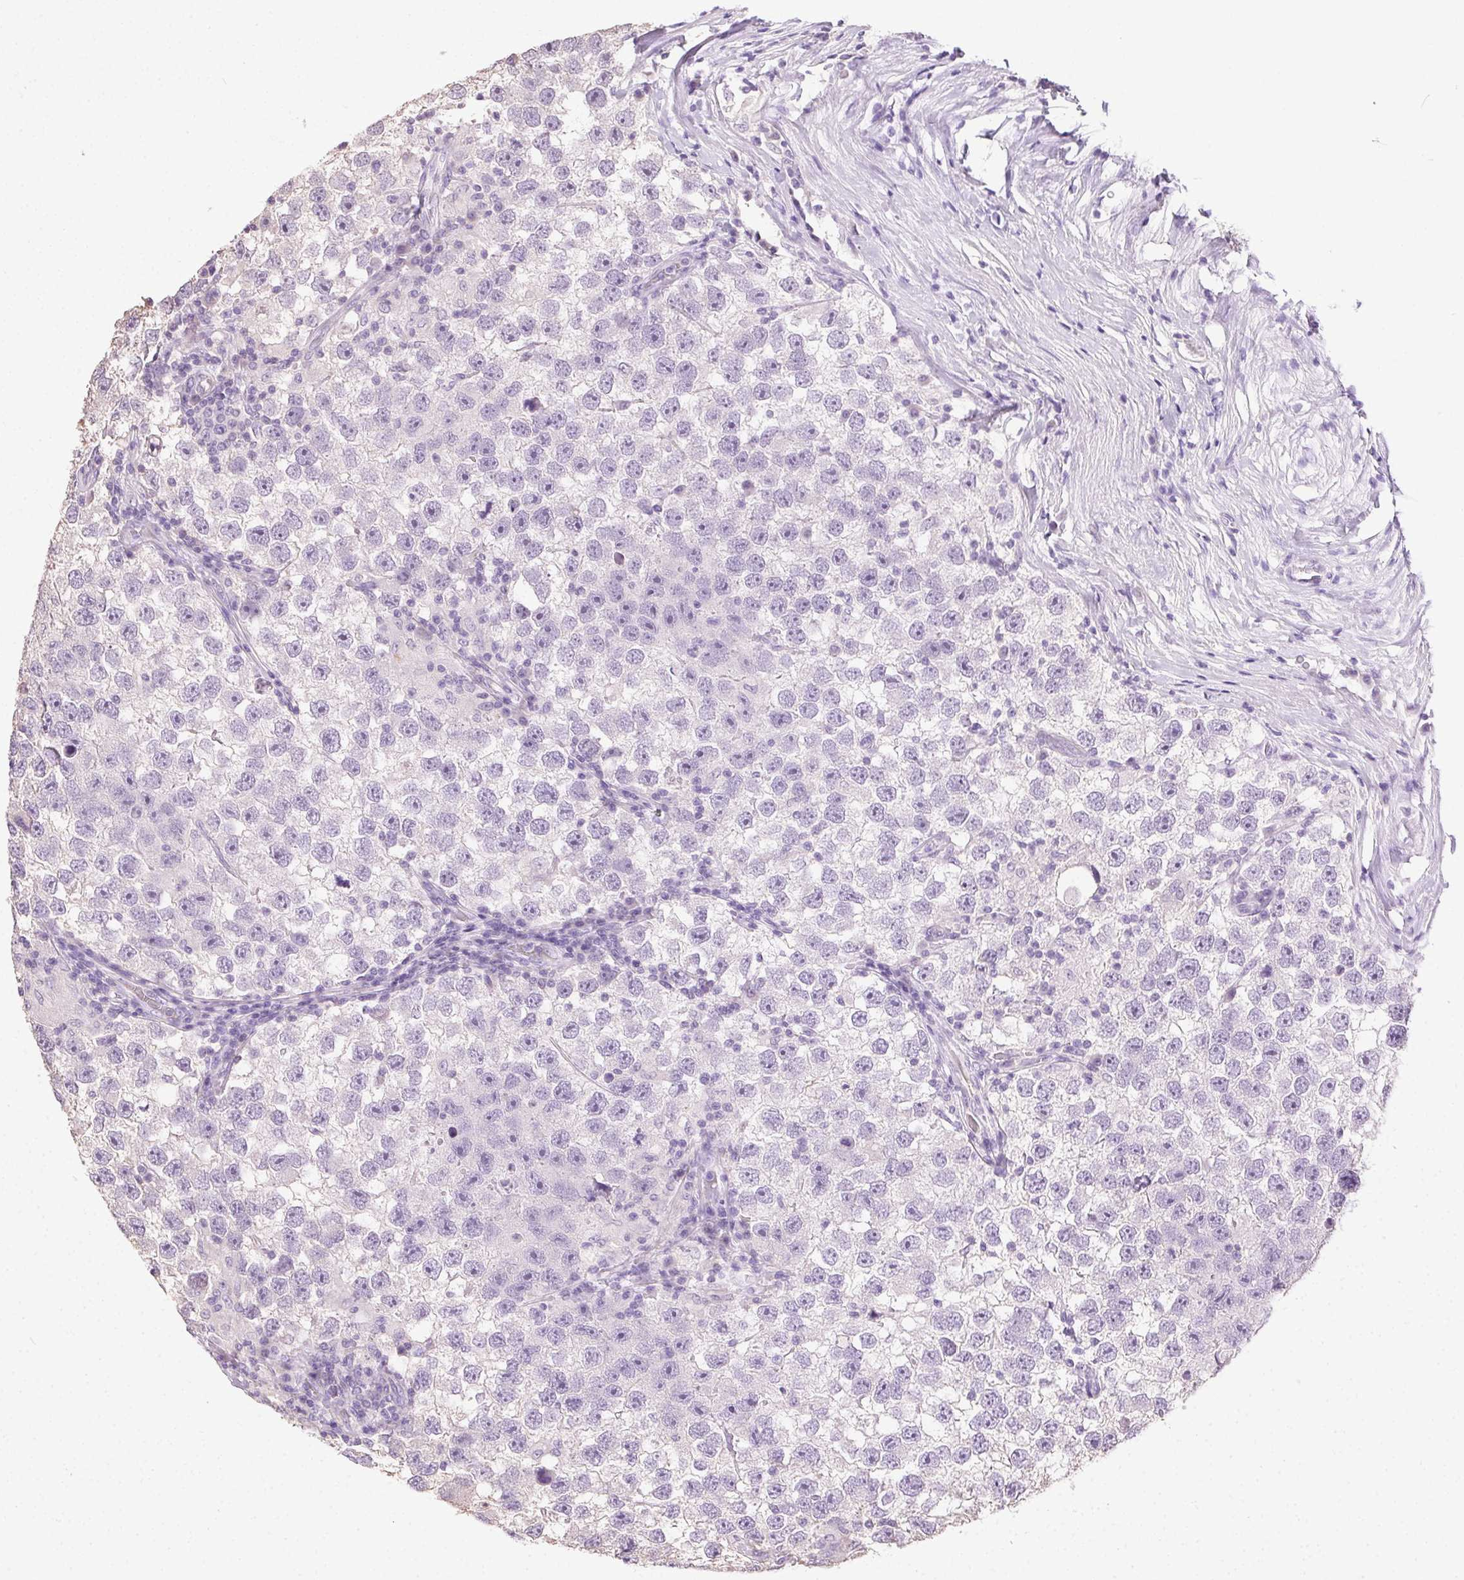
{"staining": {"intensity": "negative", "quantity": "none", "location": "none"}, "tissue": "testis cancer", "cell_type": "Tumor cells", "image_type": "cancer", "snomed": [{"axis": "morphology", "description": "Seminoma, NOS"}, {"axis": "topography", "description": "Testis"}], "caption": "Immunohistochemistry (IHC) photomicrograph of neoplastic tissue: testis cancer (seminoma) stained with DAB displays no significant protein expression in tumor cells.", "gene": "SYCE2", "patient": {"sex": "male", "age": 26}}